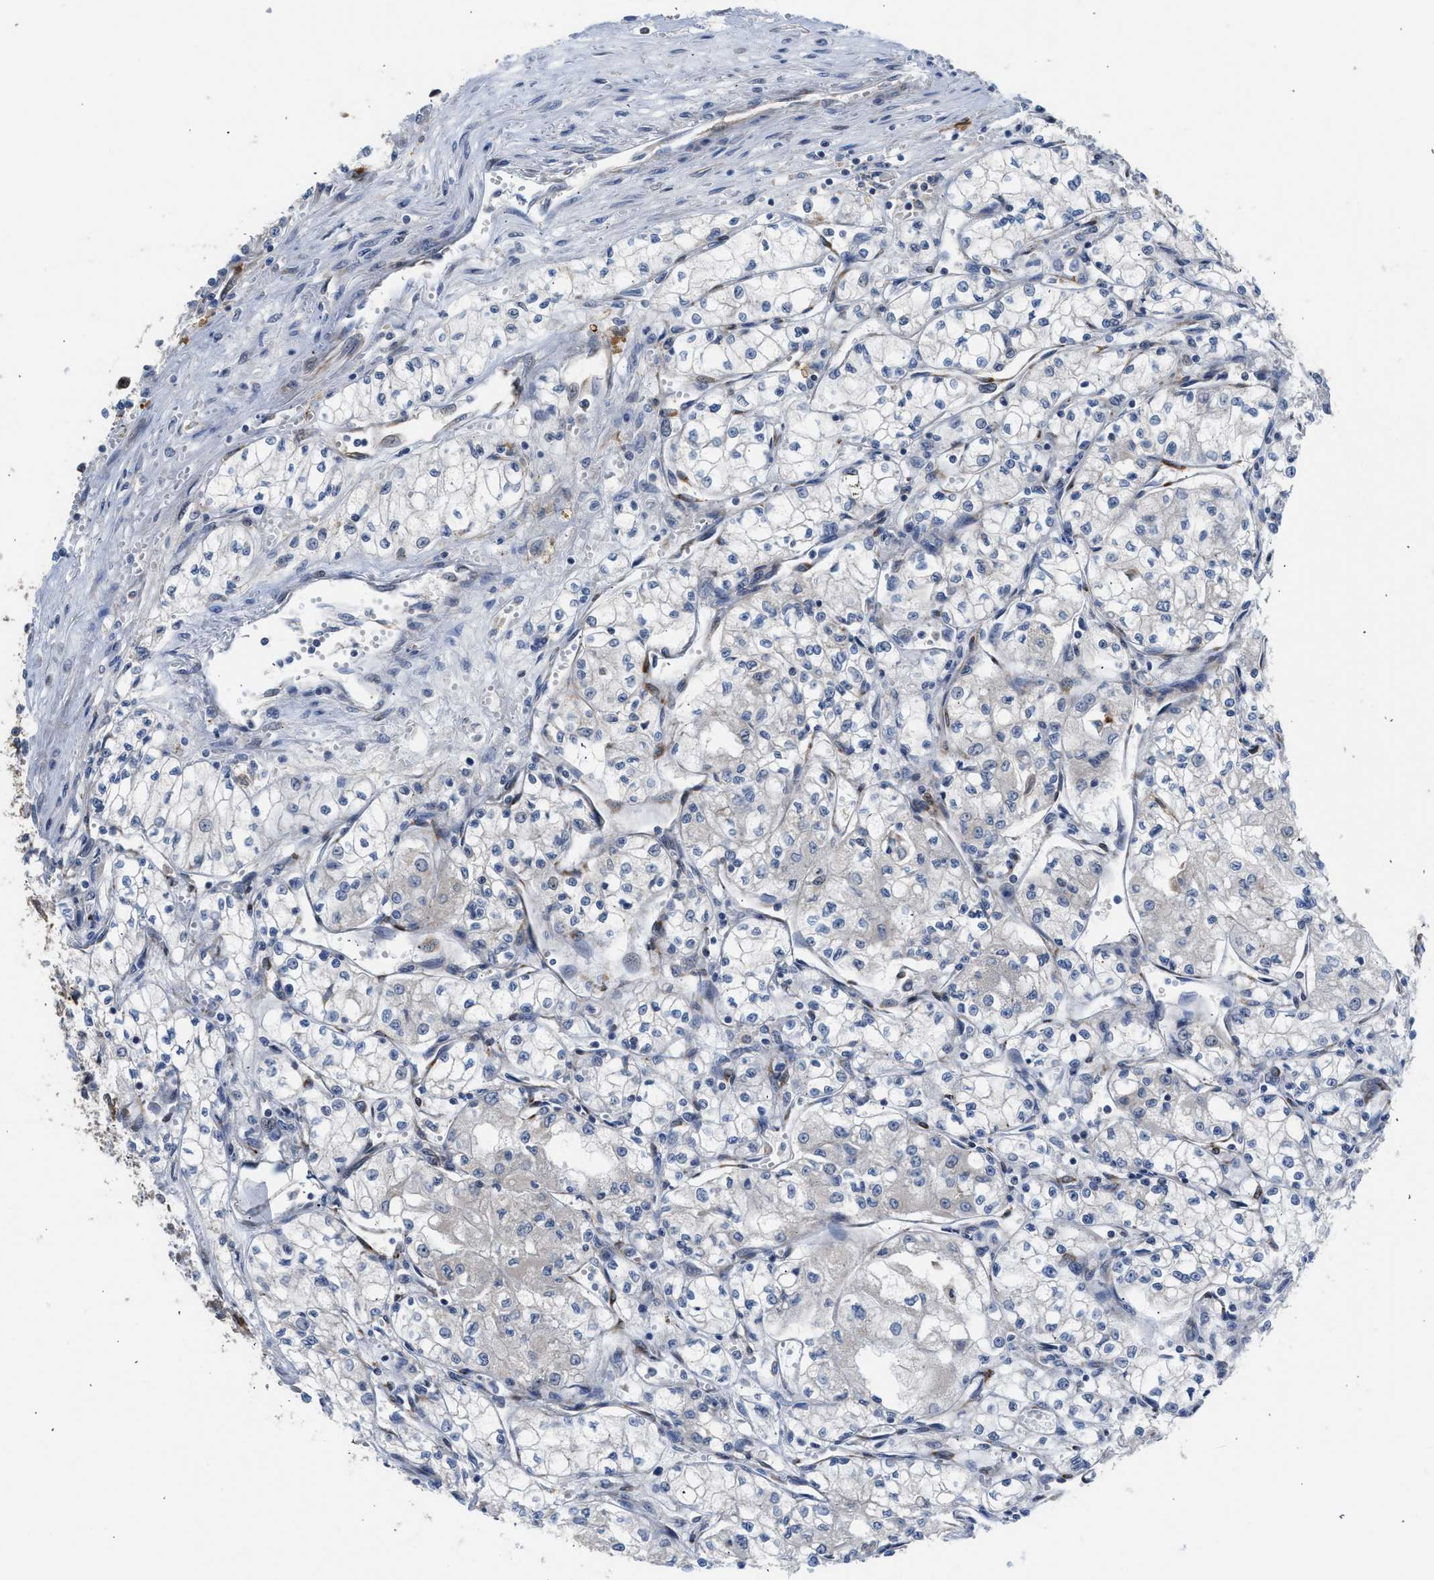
{"staining": {"intensity": "negative", "quantity": "none", "location": "none"}, "tissue": "renal cancer", "cell_type": "Tumor cells", "image_type": "cancer", "snomed": [{"axis": "morphology", "description": "Normal tissue, NOS"}, {"axis": "morphology", "description": "Adenocarcinoma, NOS"}, {"axis": "topography", "description": "Kidney"}], "caption": "This is an immunohistochemistry (IHC) micrograph of human renal cancer. There is no expression in tumor cells.", "gene": "POLG2", "patient": {"sex": "male", "age": 59}}